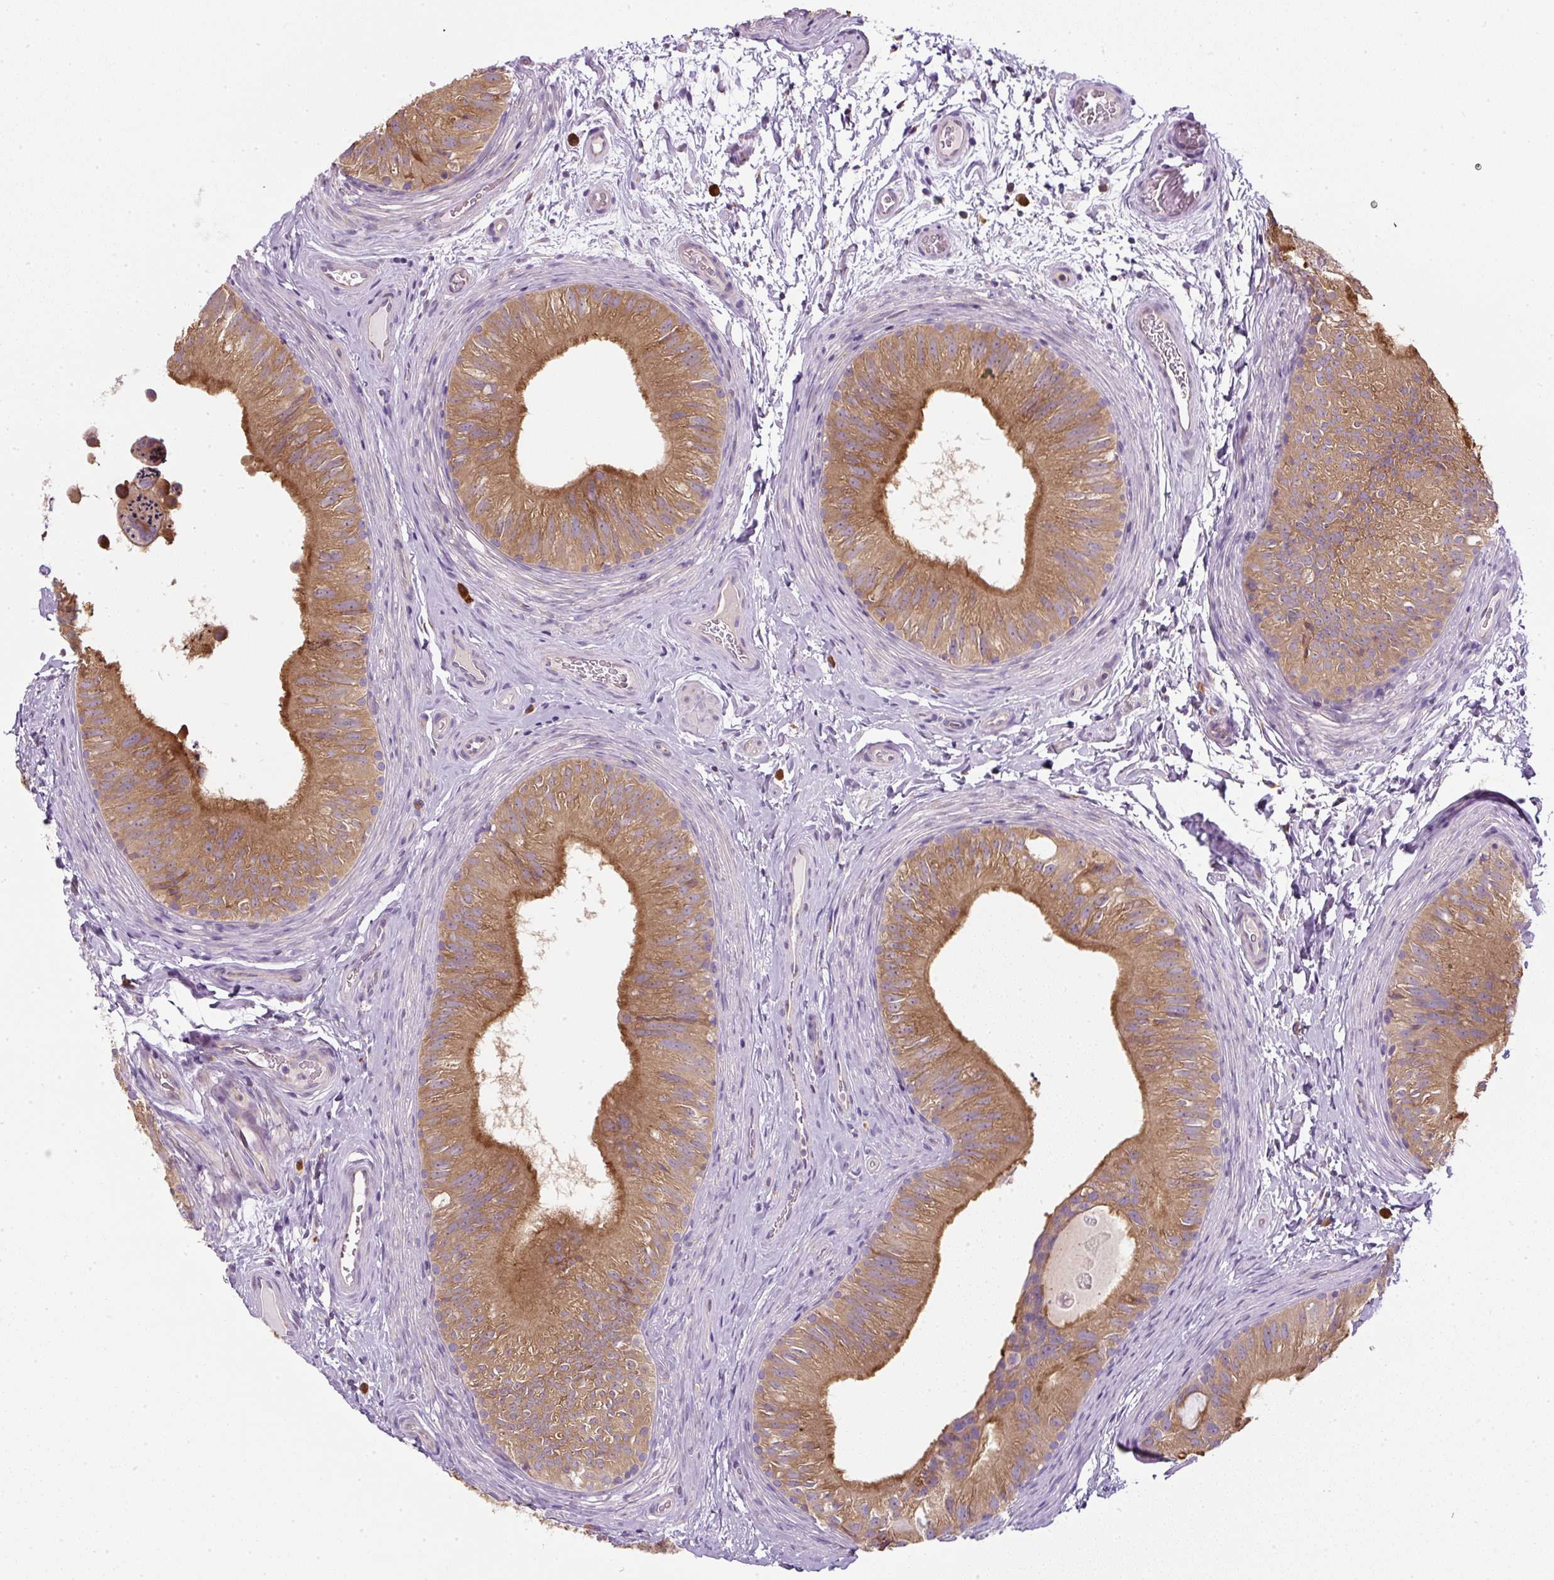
{"staining": {"intensity": "strong", "quantity": ">75%", "location": "cytoplasmic/membranous"}, "tissue": "epididymis", "cell_type": "Glandular cells", "image_type": "normal", "snomed": [{"axis": "morphology", "description": "Normal tissue, NOS"}, {"axis": "topography", "description": "Epididymis"}], "caption": "High-magnification brightfield microscopy of unremarkable epididymis stained with DAB (brown) and counterstained with hematoxylin (blue). glandular cells exhibit strong cytoplasmic/membranous staining is appreciated in approximately>75% of cells.", "gene": "MLX", "patient": {"sex": "male", "age": 24}}